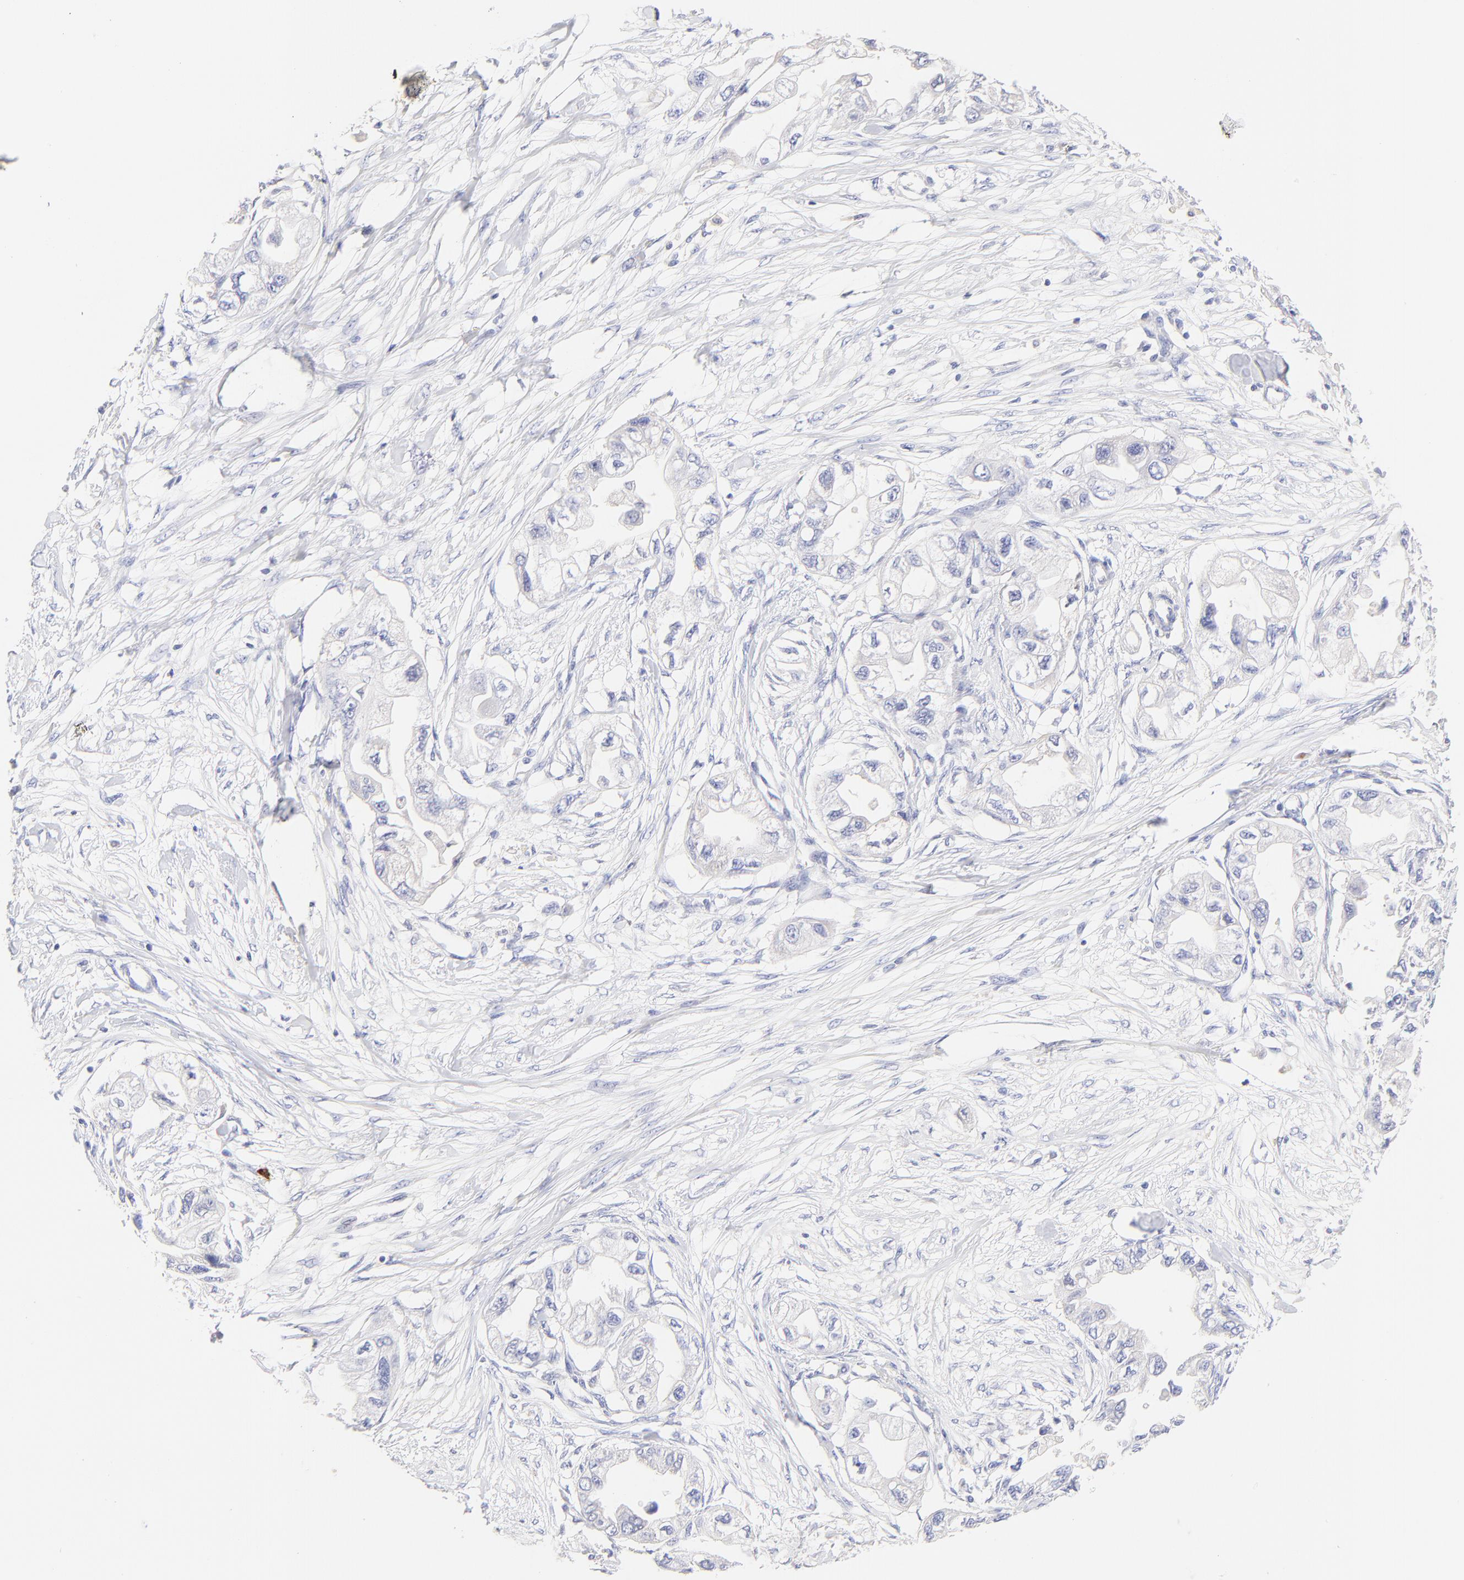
{"staining": {"intensity": "negative", "quantity": "none", "location": "none"}, "tissue": "endometrial cancer", "cell_type": "Tumor cells", "image_type": "cancer", "snomed": [{"axis": "morphology", "description": "Adenocarcinoma, NOS"}, {"axis": "topography", "description": "Endometrium"}], "caption": "IHC histopathology image of neoplastic tissue: endometrial cancer (adenocarcinoma) stained with DAB shows no significant protein positivity in tumor cells. The staining was performed using DAB to visualize the protein expression in brown, while the nuclei were stained in blue with hematoxylin (Magnification: 20x).", "gene": "ASB9", "patient": {"sex": "female", "age": 67}}